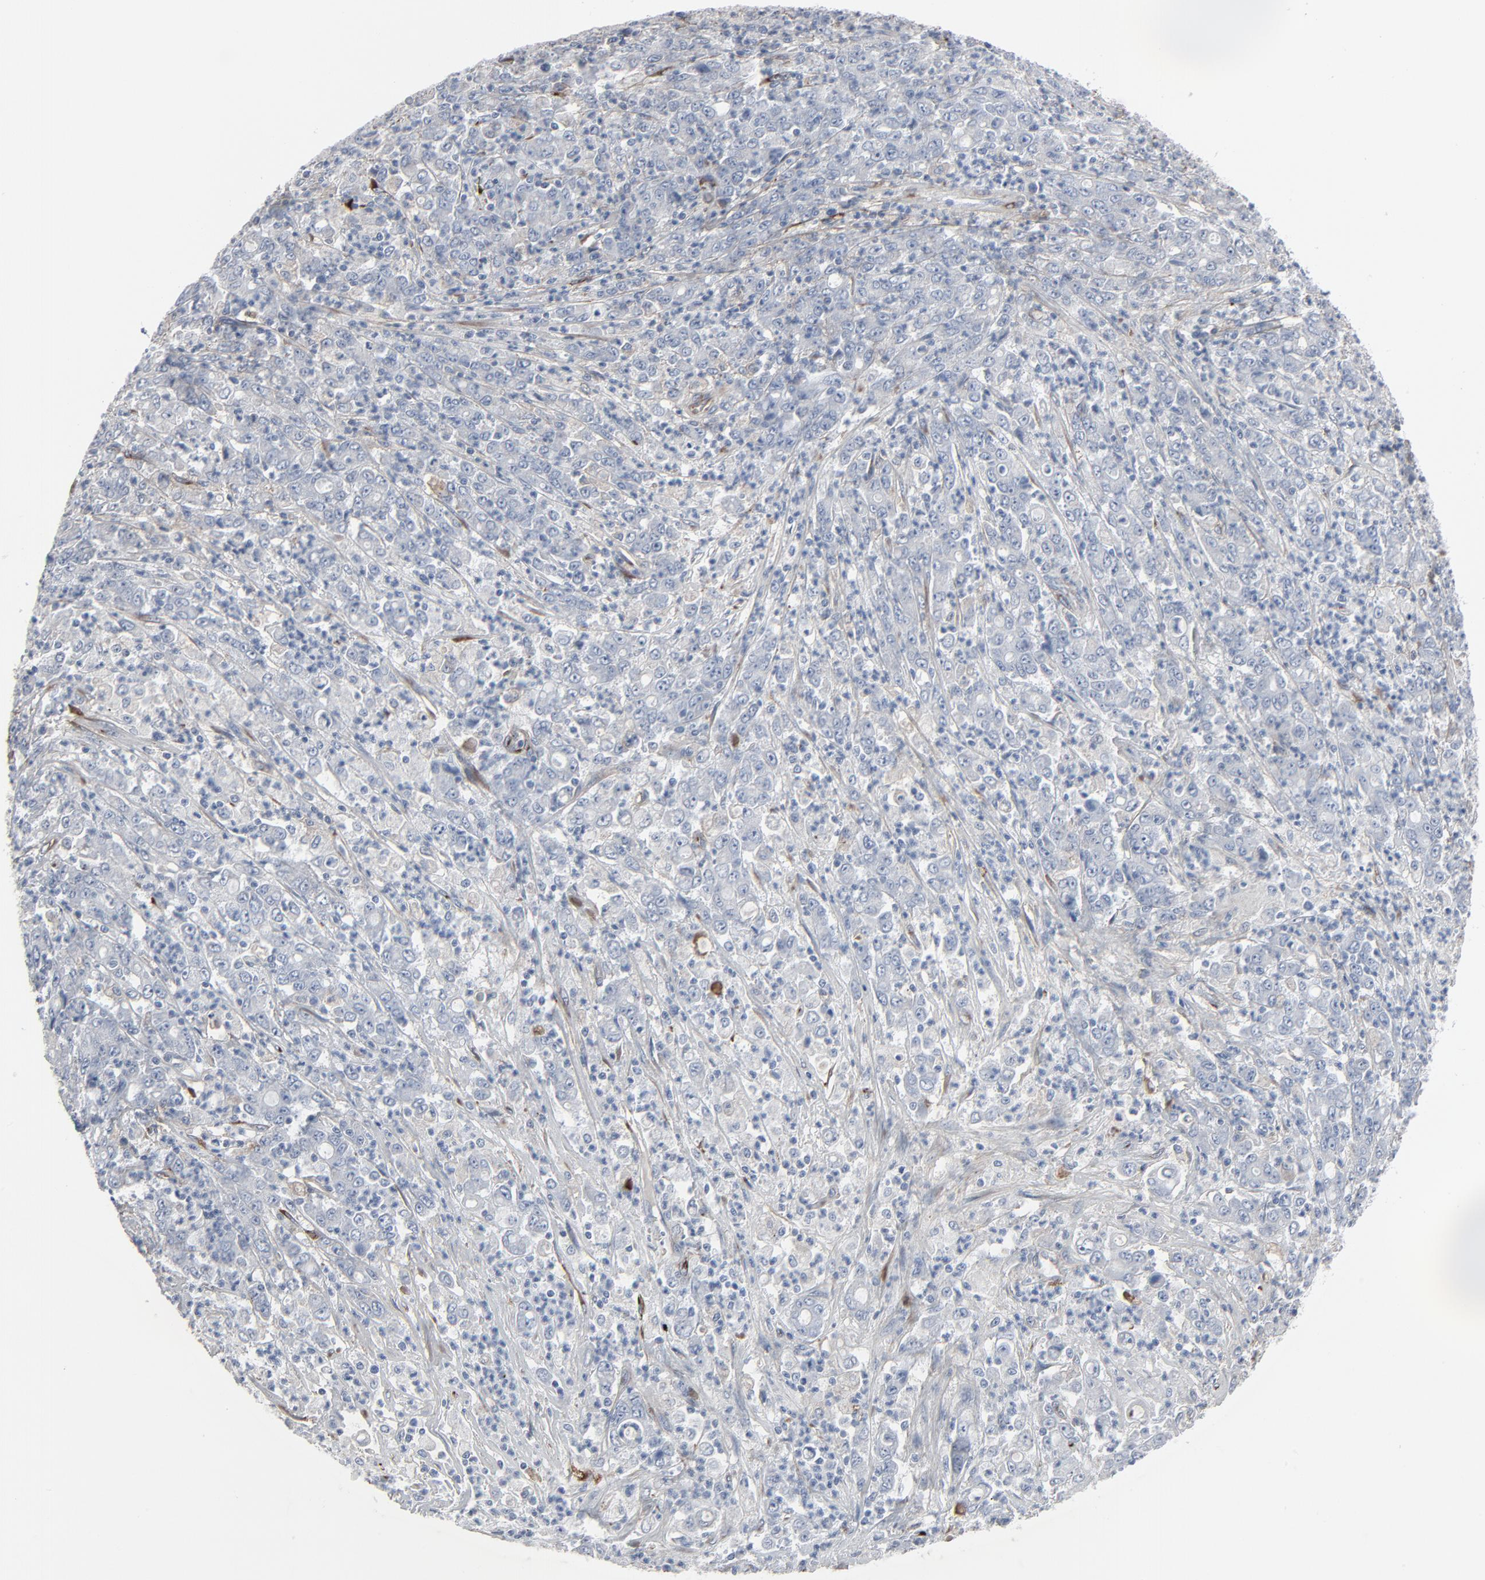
{"staining": {"intensity": "negative", "quantity": "none", "location": "none"}, "tissue": "stomach cancer", "cell_type": "Tumor cells", "image_type": "cancer", "snomed": [{"axis": "morphology", "description": "Adenocarcinoma, NOS"}, {"axis": "topography", "description": "Stomach, lower"}], "caption": "Immunohistochemical staining of stomach cancer (adenocarcinoma) demonstrates no significant staining in tumor cells.", "gene": "BGN", "patient": {"sex": "female", "age": 71}}